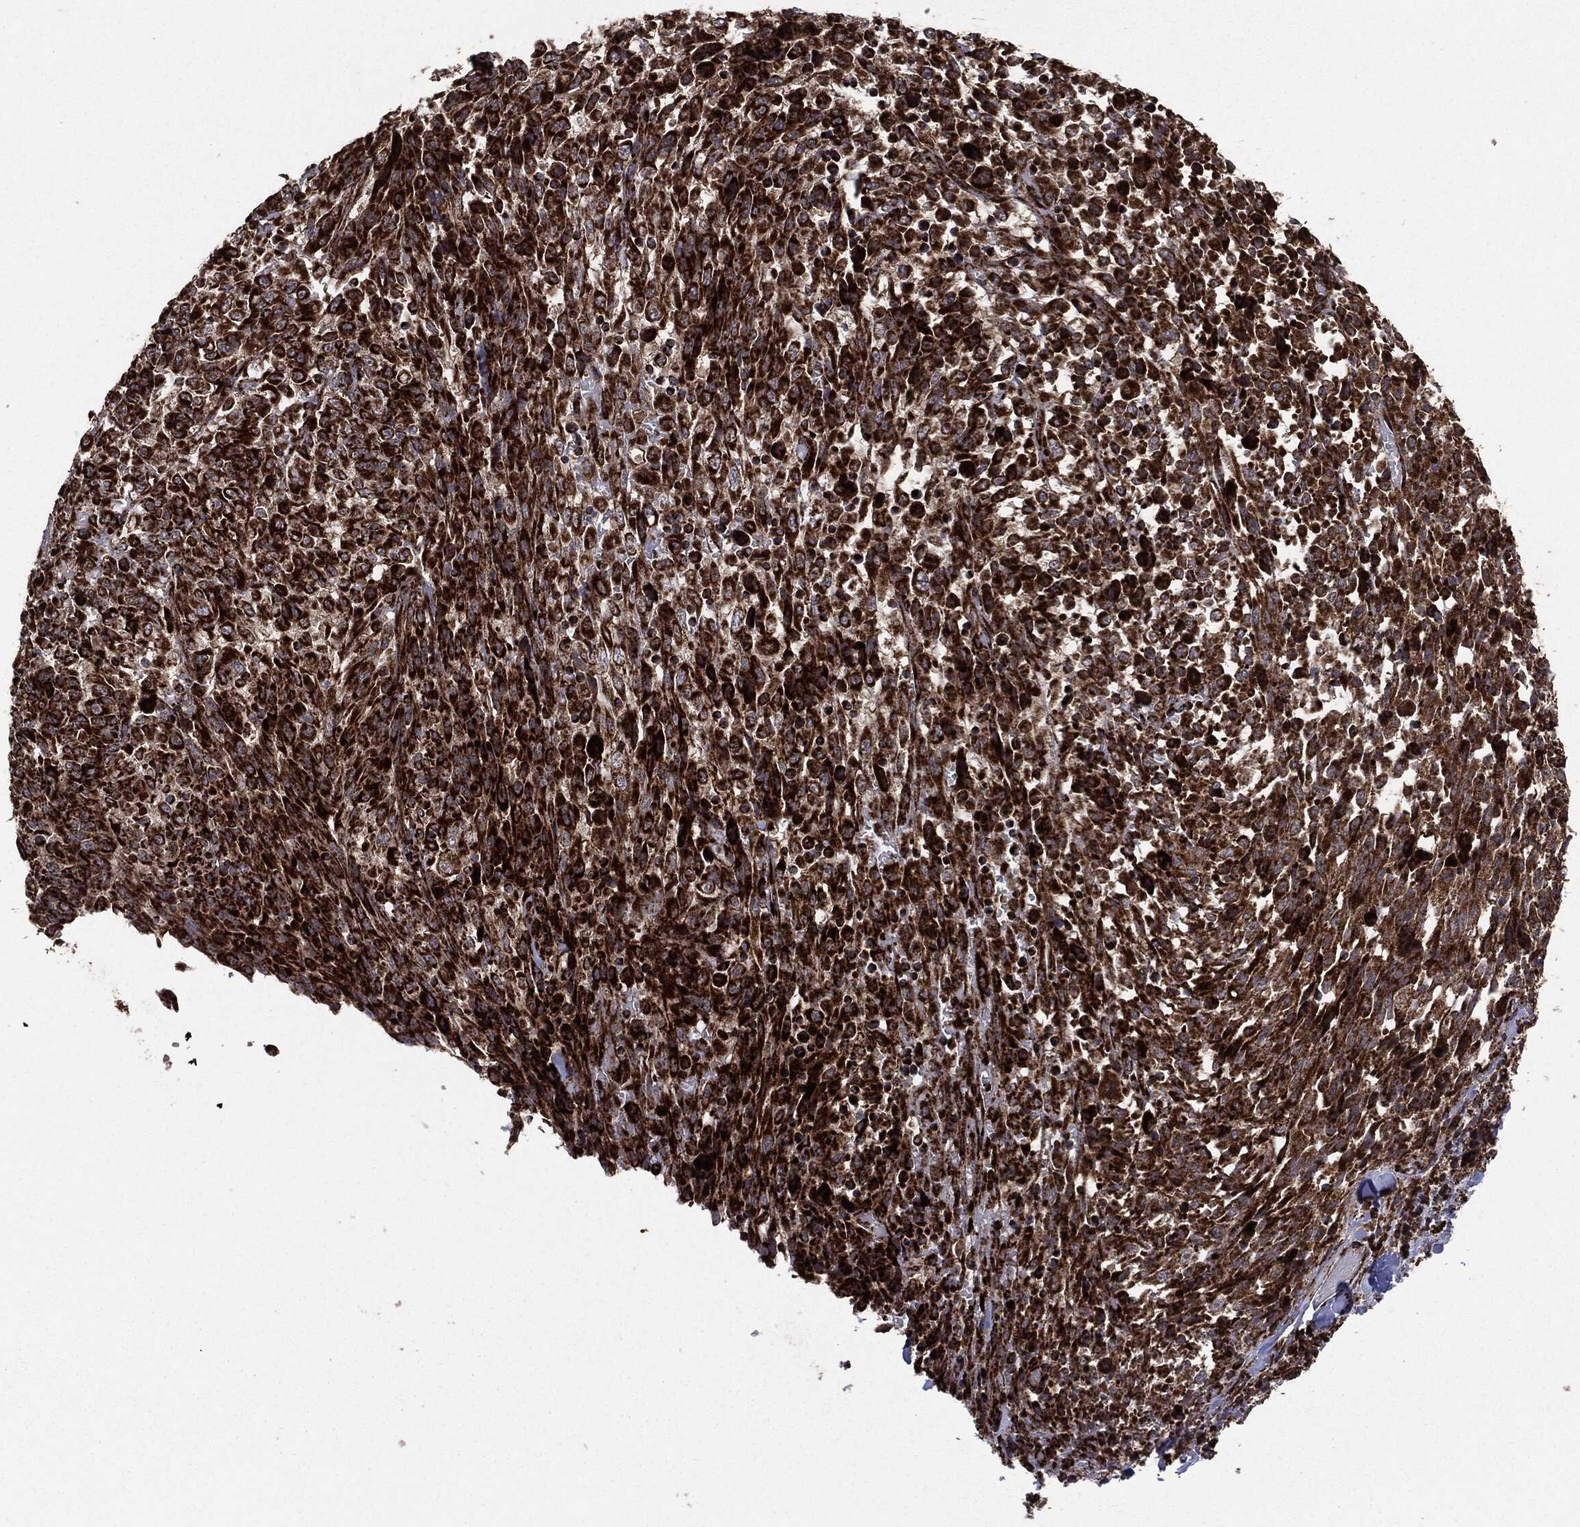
{"staining": {"intensity": "strong", "quantity": ">75%", "location": "cytoplasmic/membranous"}, "tissue": "melanoma", "cell_type": "Tumor cells", "image_type": "cancer", "snomed": [{"axis": "morphology", "description": "Malignant melanoma, NOS"}, {"axis": "topography", "description": "Skin"}], "caption": "This photomicrograph shows melanoma stained with immunohistochemistry (IHC) to label a protein in brown. The cytoplasmic/membranous of tumor cells show strong positivity for the protein. Nuclei are counter-stained blue.", "gene": "MAP2K1", "patient": {"sex": "female", "age": 91}}